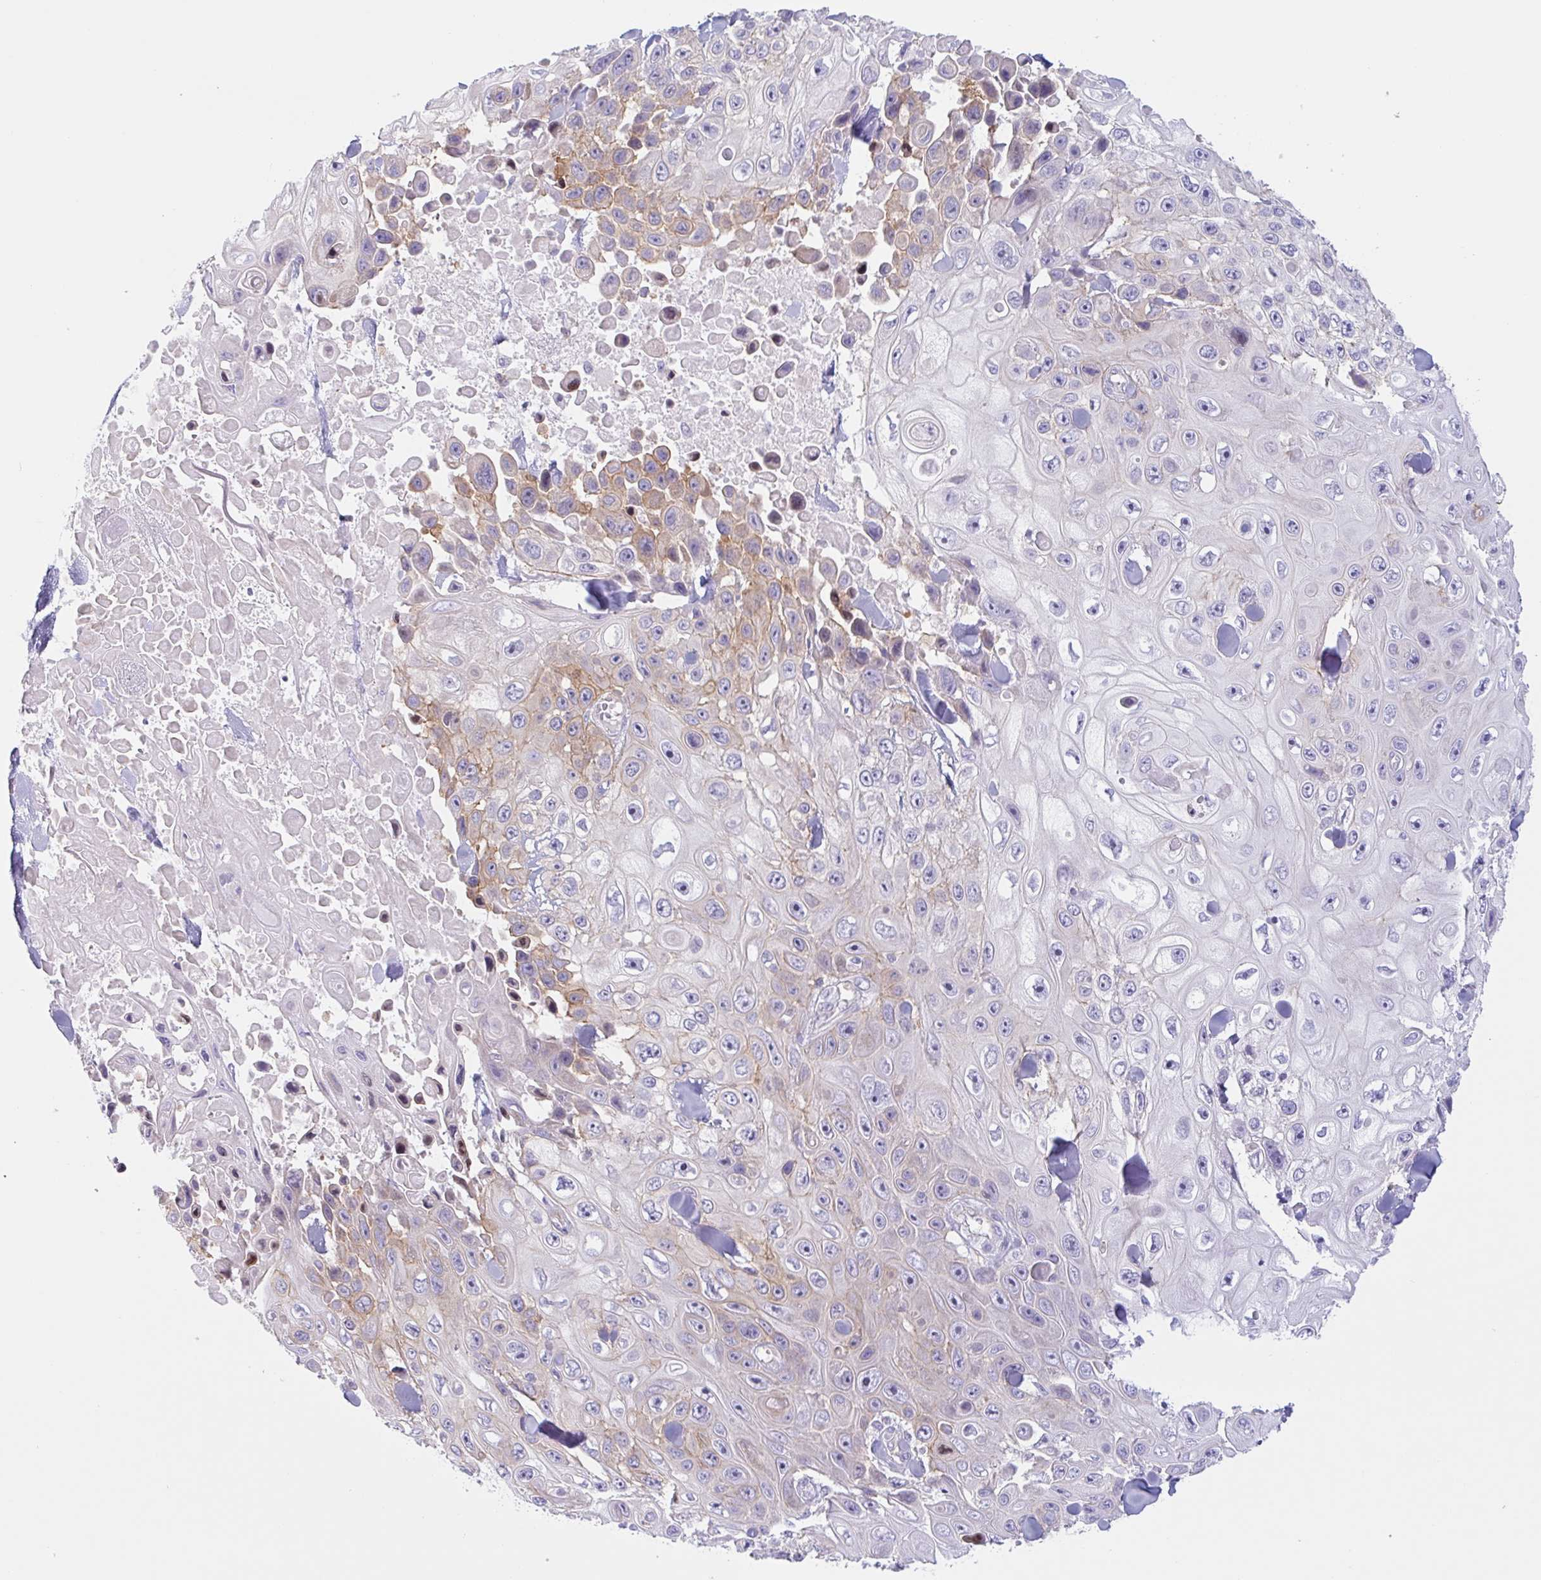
{"staining": {"intensity": "moderate", "quantity": "<25%", "location": "cytoplasmic/membranous"}, "tissue": "skin cancer", "cell_type": "Tumor cells", "image_type": "cancer", "snomed": [{"axis": "morphology", "description": "Squamous cell carcinoma, NOS"}, {"axis": "topography", "description": "Skin"}], "caption": "Squamous cell carcinoma (skin) was stained to show a protein in brown. There is low levels of moderate cytoplasmic/membranous positivity in about <25% of tumor cells. (Stains: DAB (3,3'-diaminobenzidine) in brown, nuclei in blue, Microscopy: brightfield microscopy at high magnification).", "gene": "MYH10", "patient": {"sex": "male", "age": 82}}